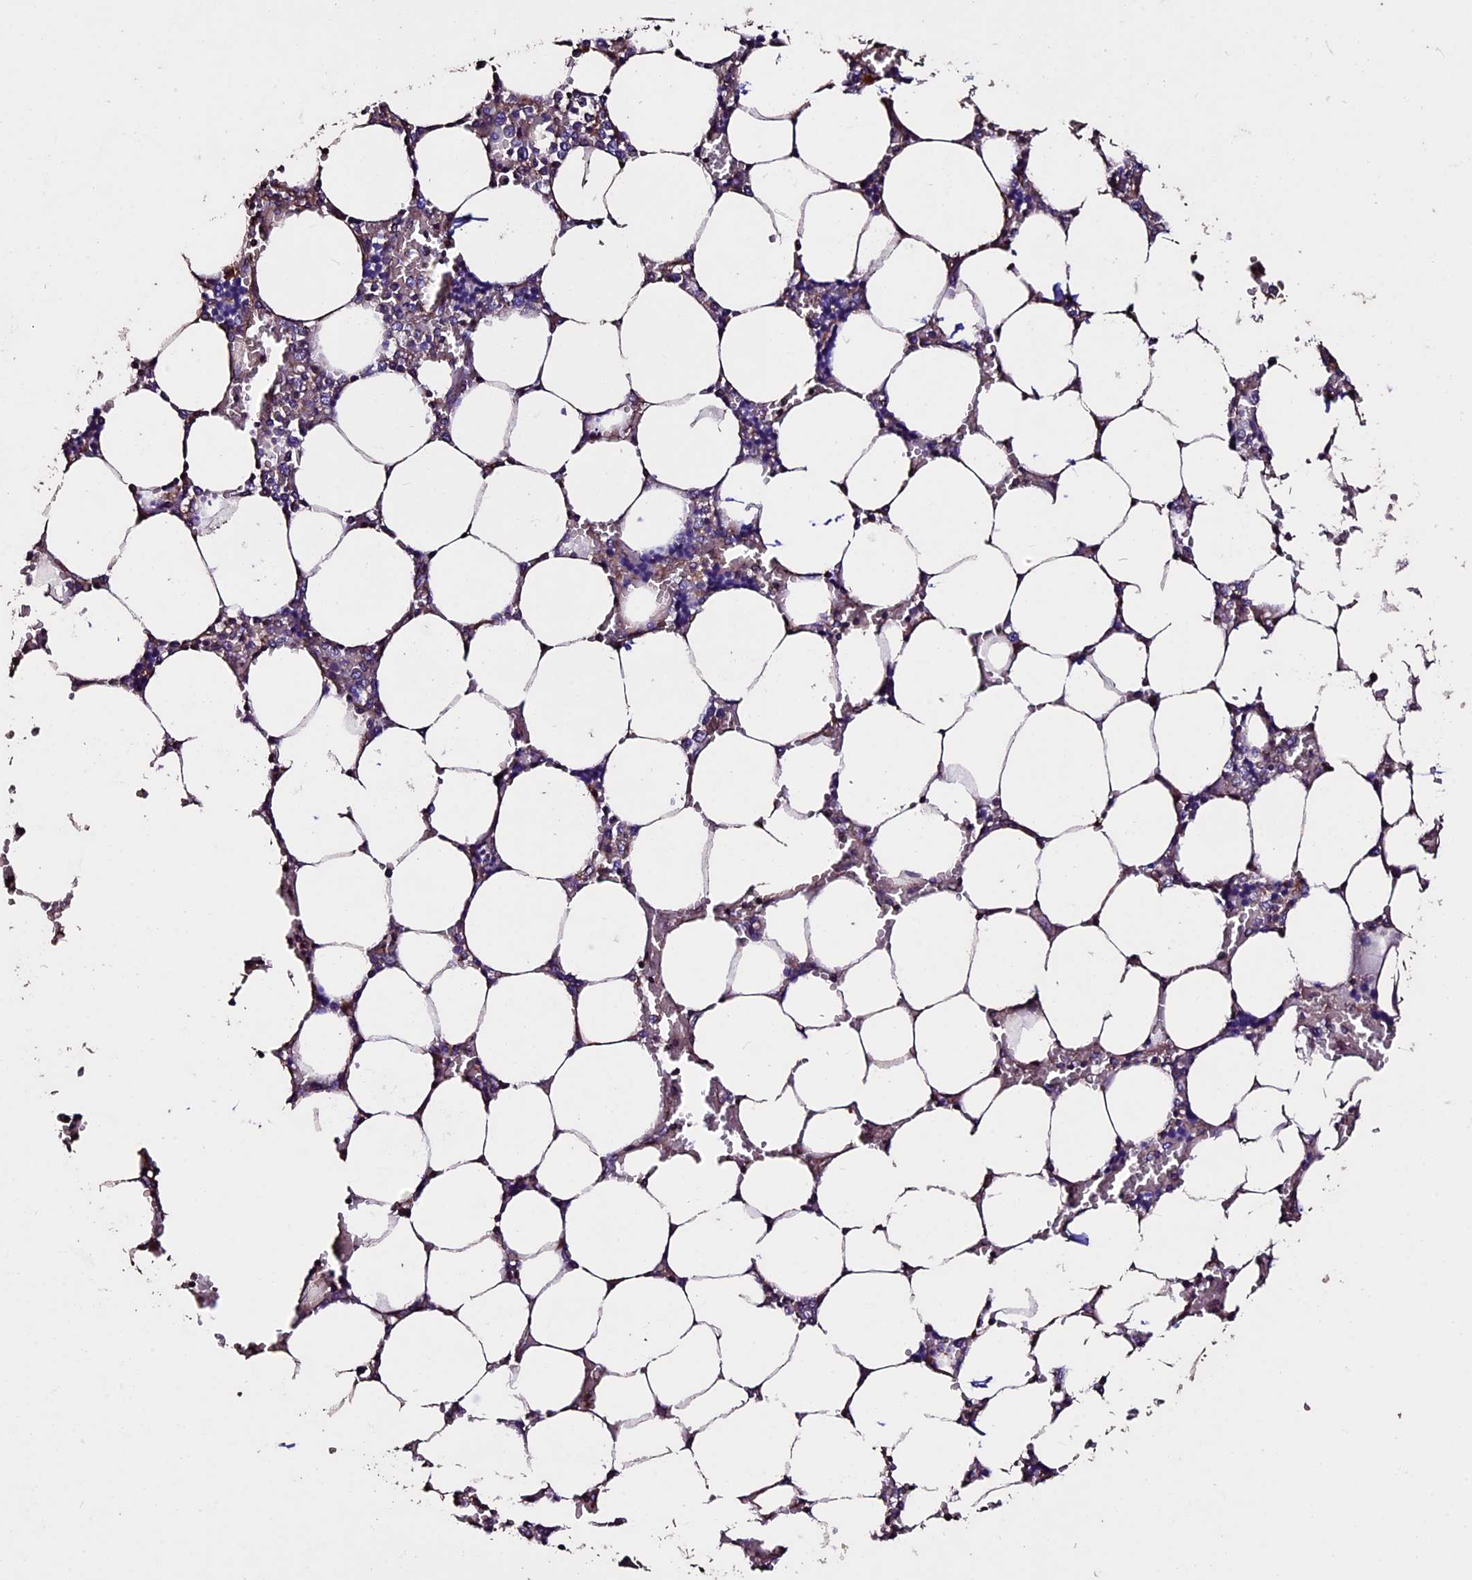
{"staining": {"intensity": "moderate", "quantity": "<25%", "location": "cytoplasmic/membranous"}, "tissue": "bone marrow", "cell_type": "Hematopoietic cells", "image_type": "normal", "snomed": [{"axis": "morphology", "description": "Normal tissue, NOS"}, {"axis": "topography", "description": "Bone marrow"}], "caption": "Approximately <25% of hematopoietic cells in normal bone marrow demonstrate moderate cytoplasmic/membranous protein staining as visualized by brown immunohistochemical staining.", "gene": "USB1", "patient": {"sex": "male", "age": 64}}